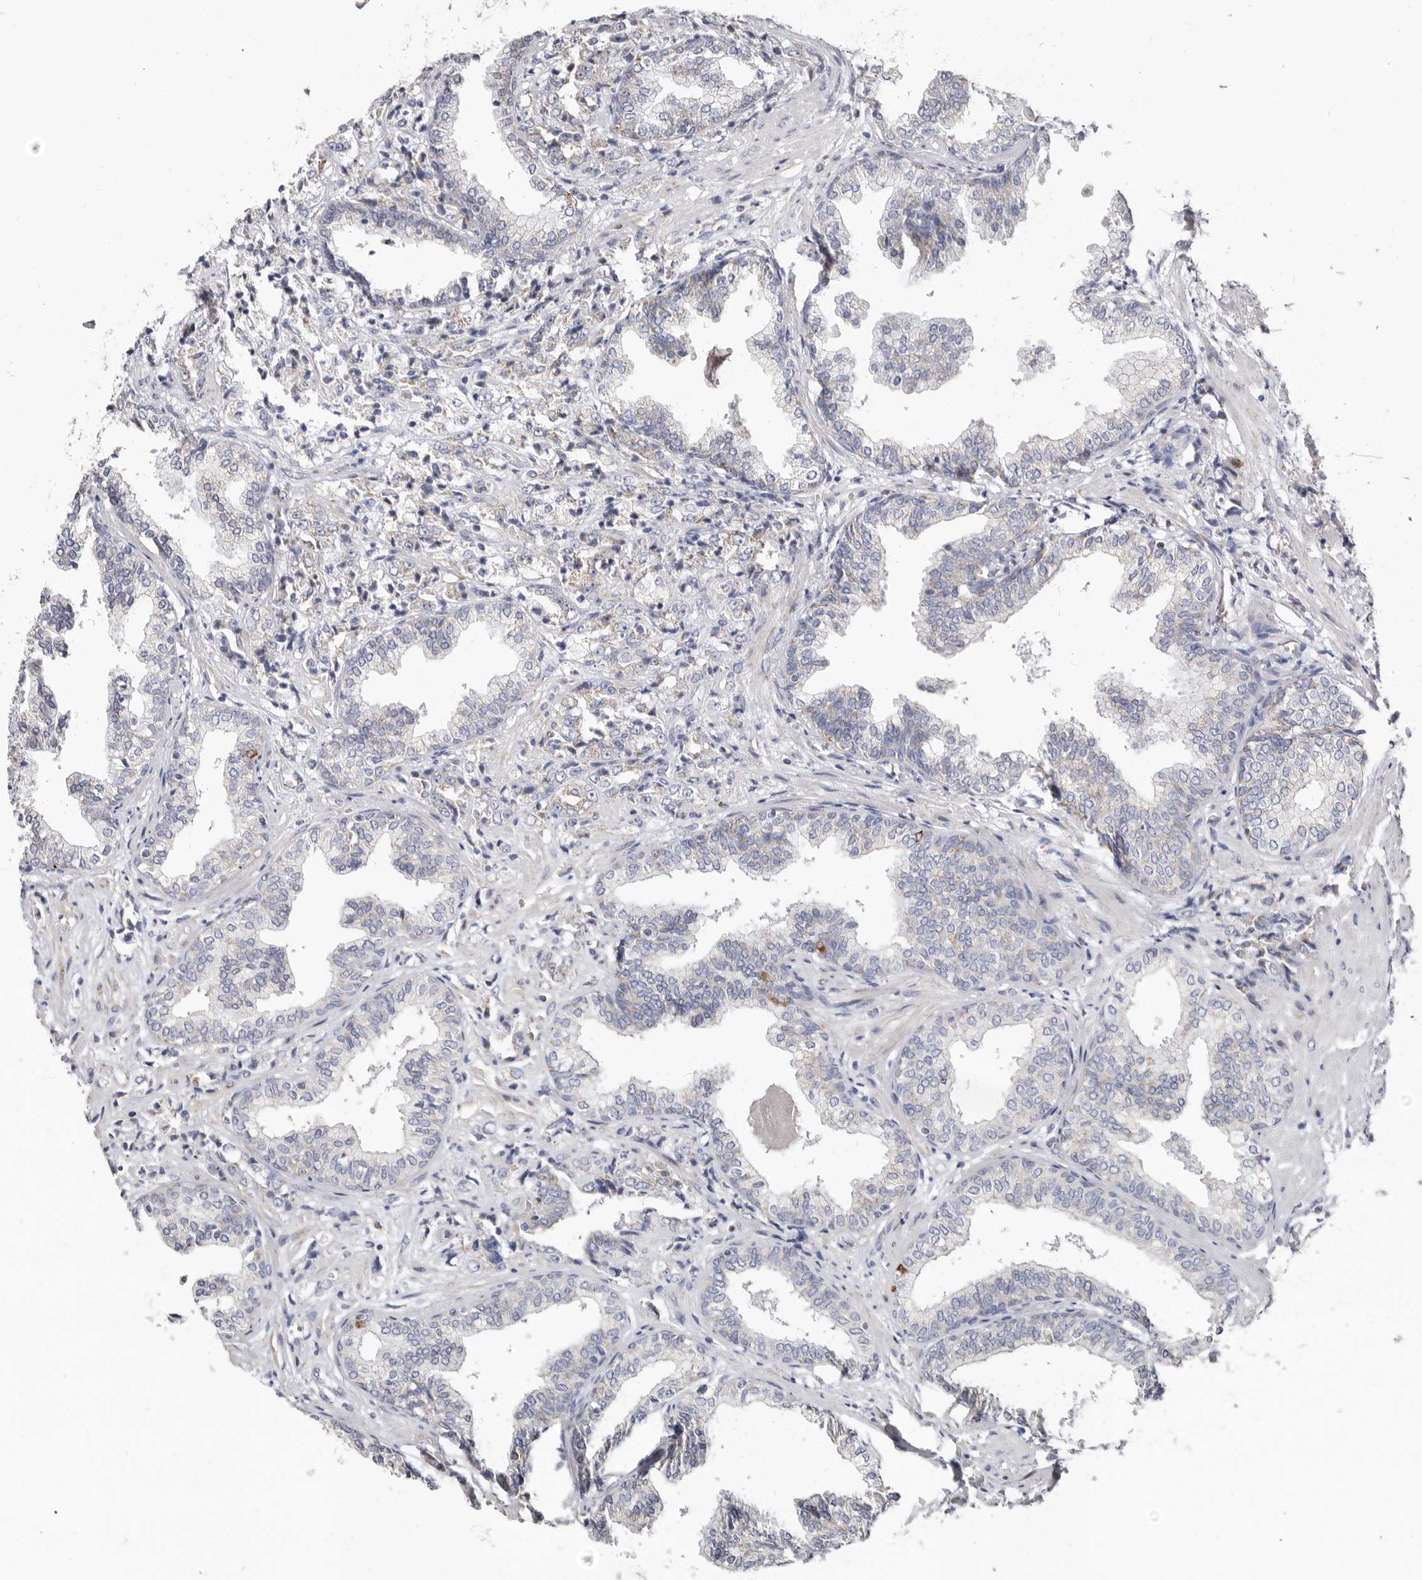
{"staining": {"intensity": "moderate", "quantity": "<25%", "location": "cytoplasmic/membranous"}, "tissue": "prostate cancer", "cell_type": "Tumor cells", "image_type": "cancer", "snomed": [{"axis": "morphology", "description": "Adenocarcinoma, High grade"}, {"axis": "topography", "description": "Prostate"}], "caption": "A low amount of moderate cytoplasmic/membranous positivity is appreciated in approximately <25% of tumor cells in adenocarcinoma (high-grade) (prostate) tissue.", "gene": "RSPO2", "patient": {"sex": "male", "age": 71}}